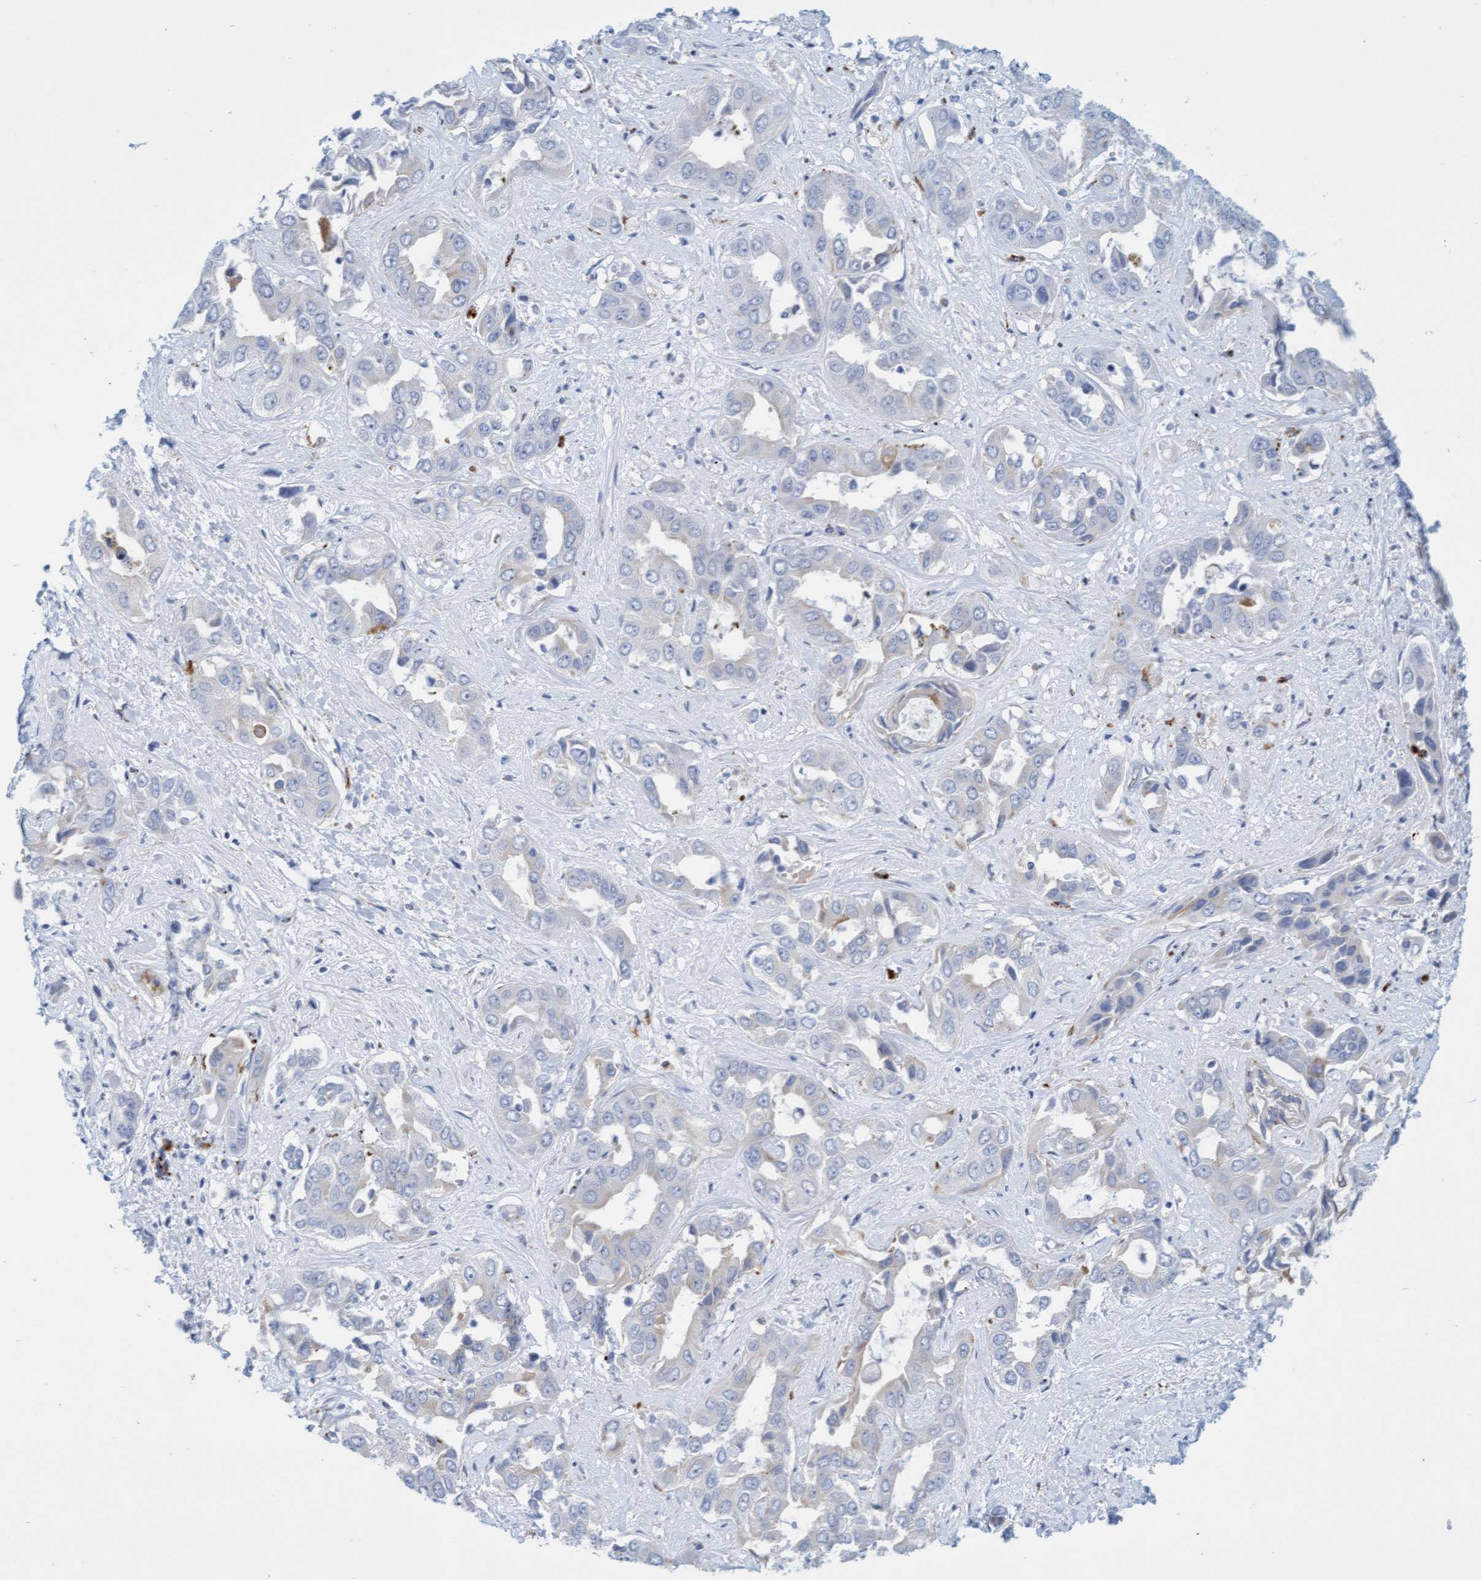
{"staining": {"intensity": "negative", "quantity": "none", "location": "none"}, "tissue": "liver cancer", "cell_type": "Tumor cells", "image_type": "cancer", "snomed": [{"axis": "morphology", "description": "Cholangiocarcinoma"}, {"axis": "topography", "description": "Liver"}], "caption": "IHC of human cholangiocarcinoma (liver) shows no expression in tumor cells.", "gene": "SGSH", "patient": {"sex": "female", "age": 52}}